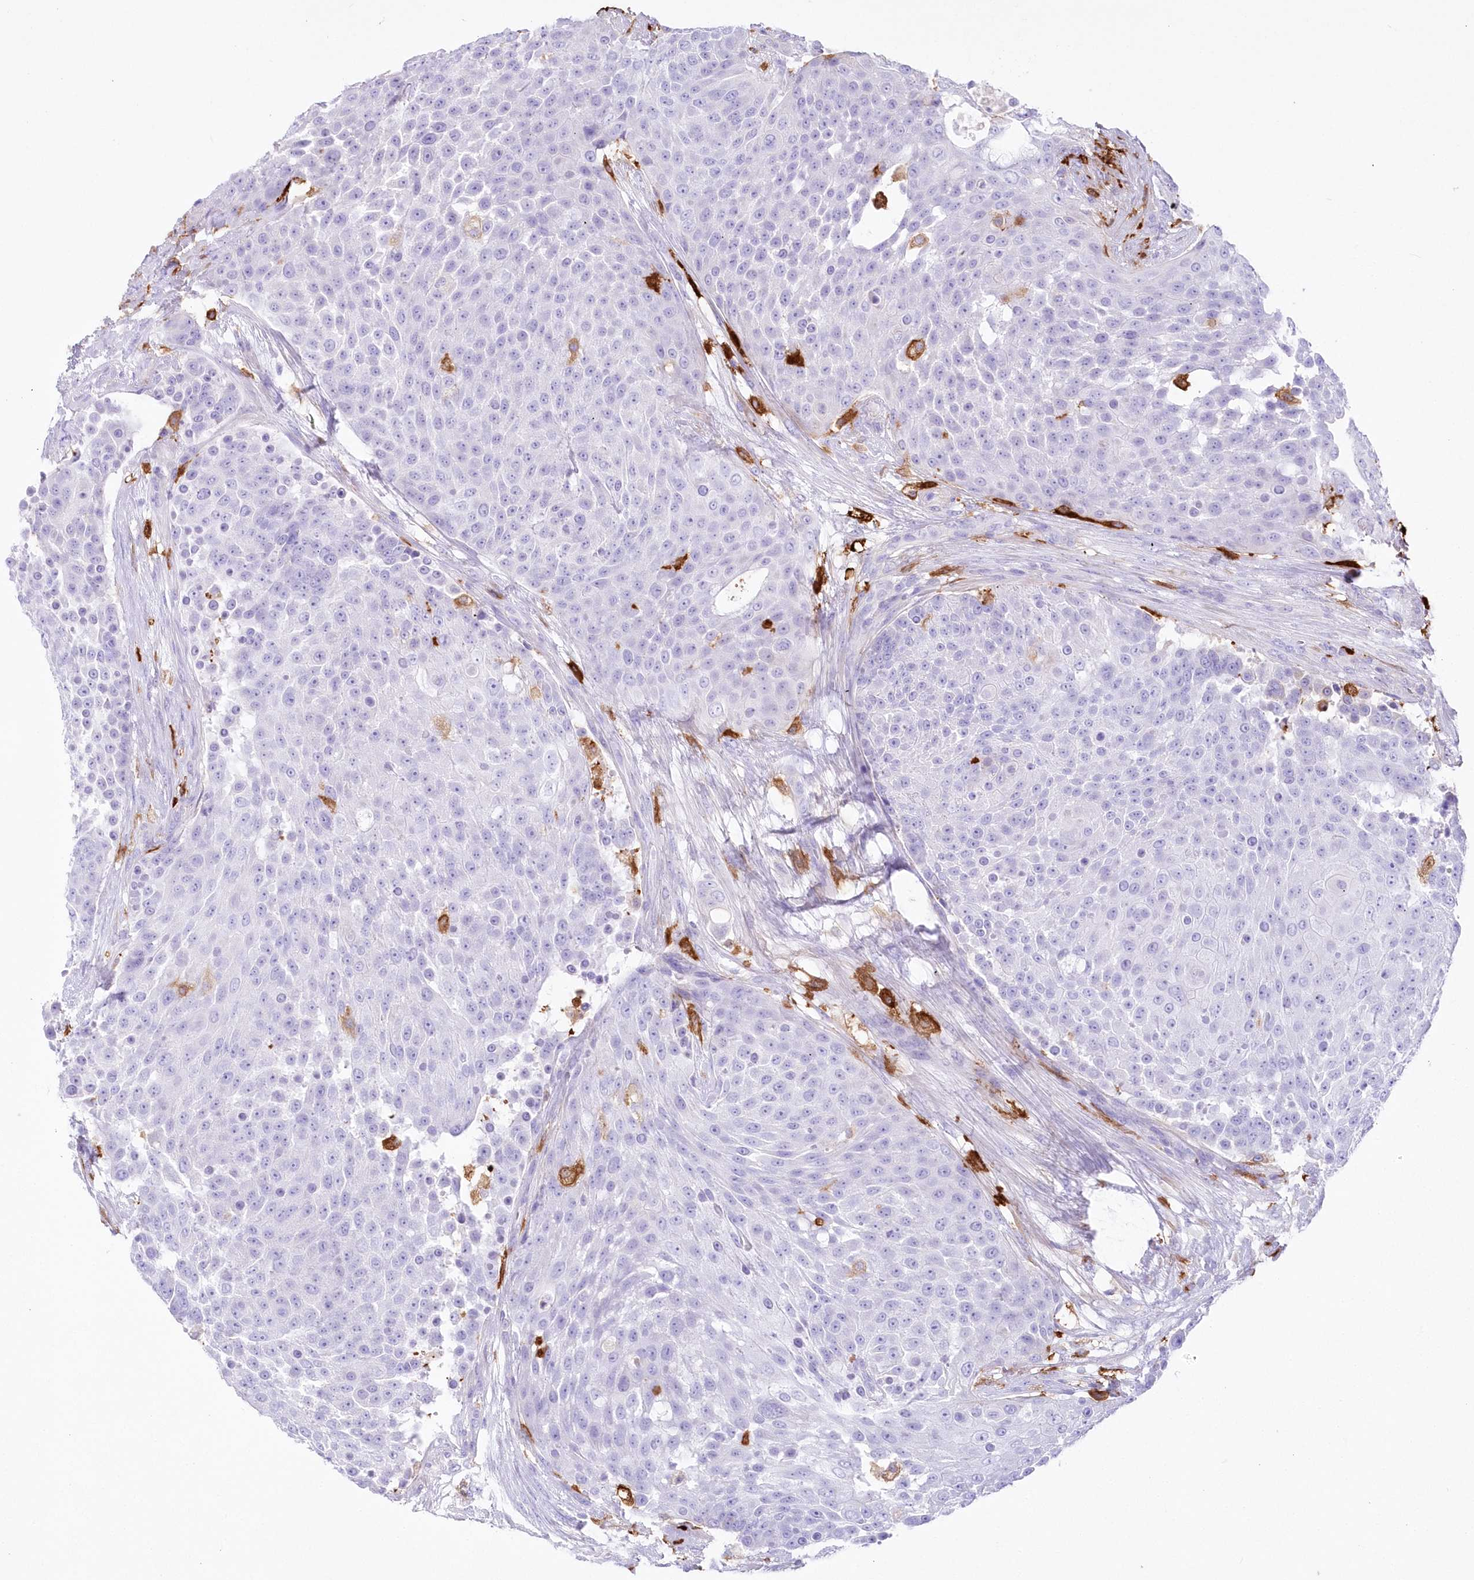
{"staining": {"intensity": "negative", "quantity": "none", "location": "none"}, "tissue": "urothelial cancer", "cell_type": "Tumor cells", "image_type": "cancer", "snomed": [{"axis": "morphology", "description": "Urothelial carcinoma, High grade"}, {"axis": "topography", "description": "Urinary bladder"}], "caption": "Tumor cells are negative for brown protein staining in urothelial carcinoma (high-grade).", "gene": "DNAJC19", "patient": {"sex": "female", "age": 63}}